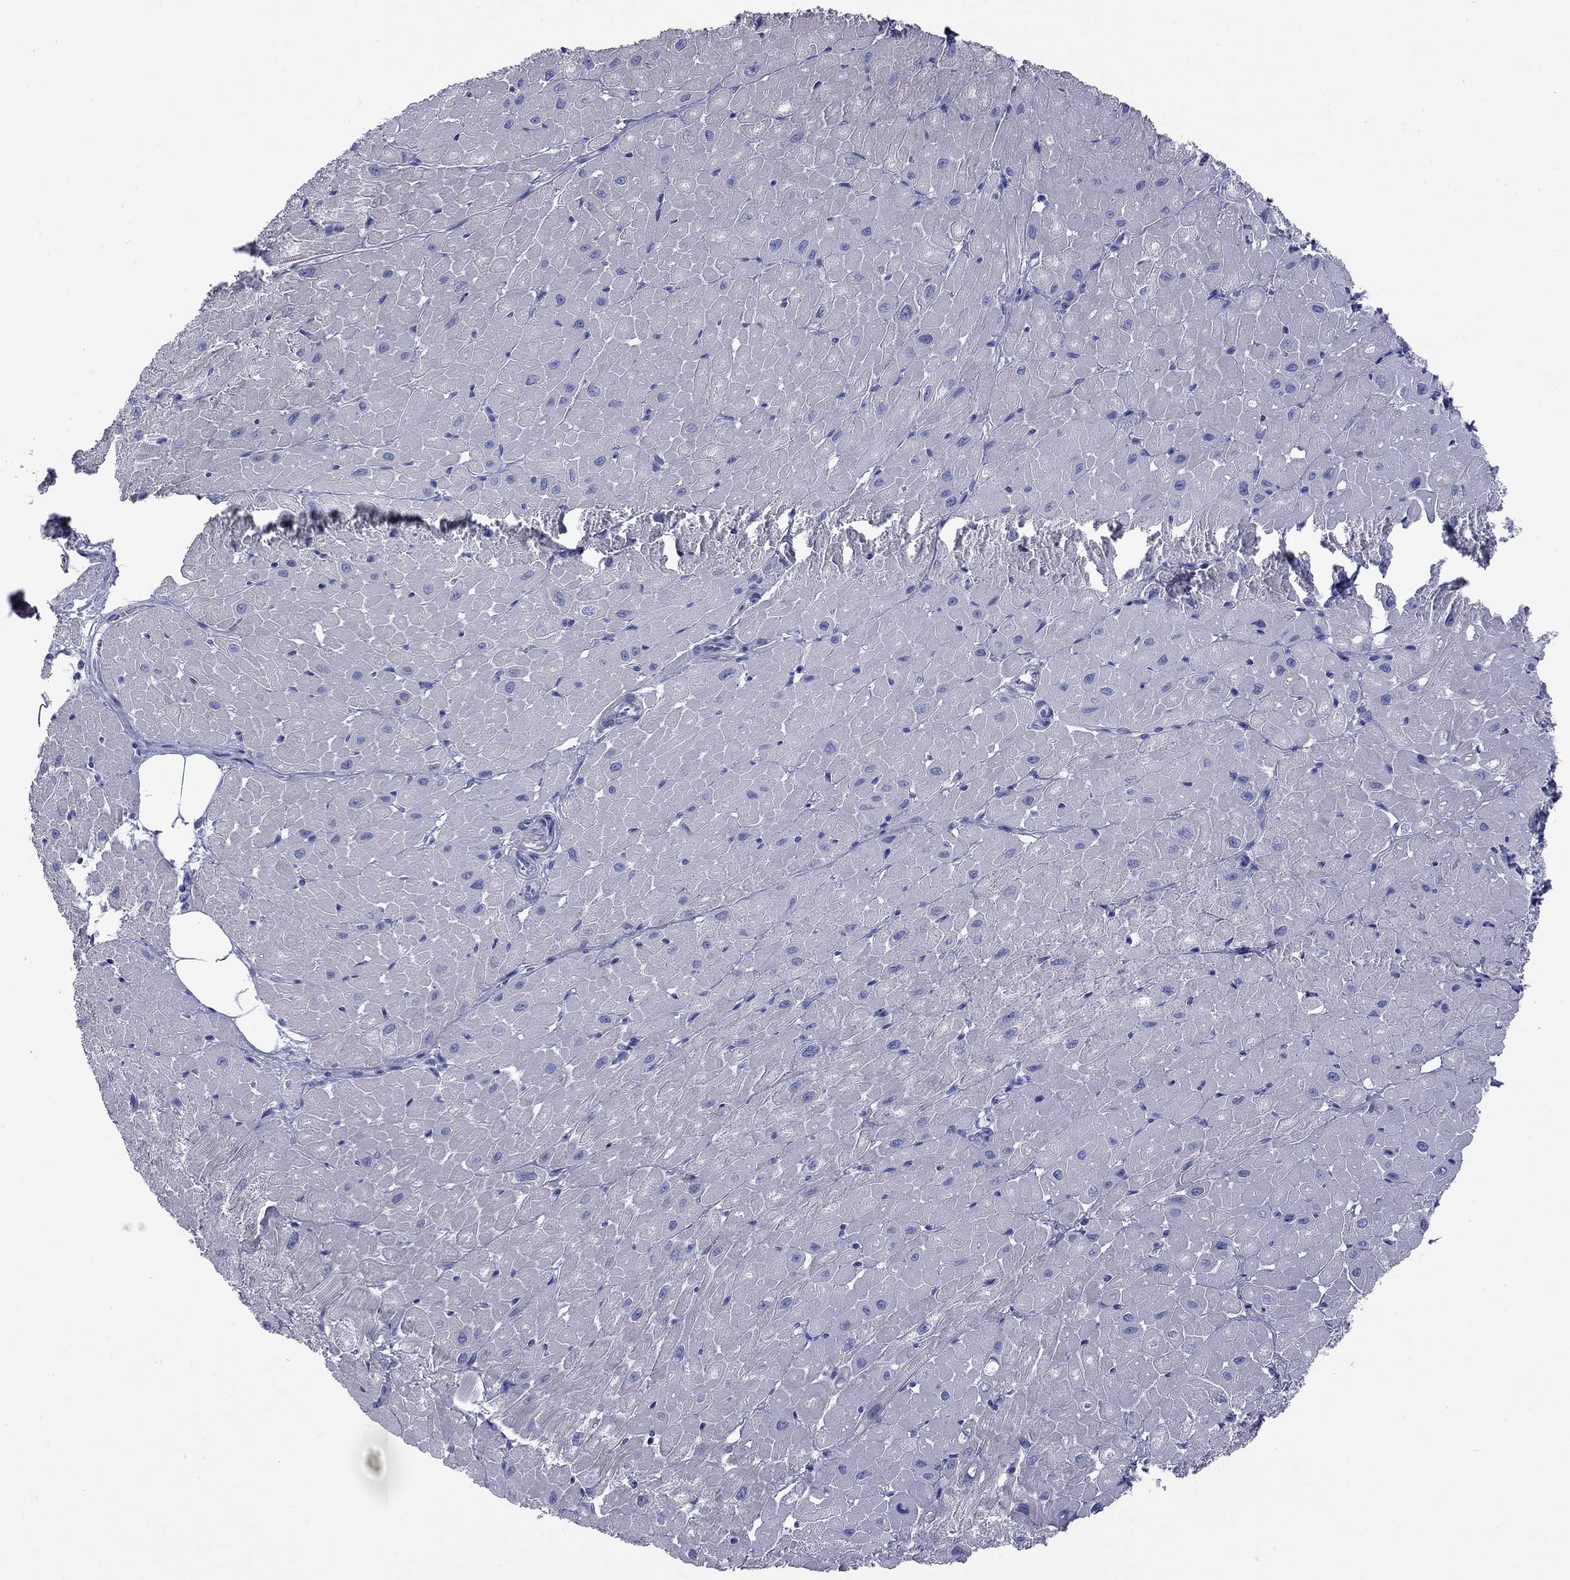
{"staining": {"intensity": "negative", "quantity": "none", "location": "none"}, "tissue": "heart muscle", "cell_type": "Cardiomyocytes", "image_type": "normal", "snomed": [{"axis": "morphology", "description": "Normal tissue, NOS"}, {"axis": "topography", "description": "Heart"}], "caption": "Immunohistochemical staining of normal human heart muscle demonstrates no significant expression in cardiomyocytes. (Brightfield microscopy of DAB IHC at high magnification).", "gene": "ACTL7B", "patient": {"sex": "male", "age": 62}}